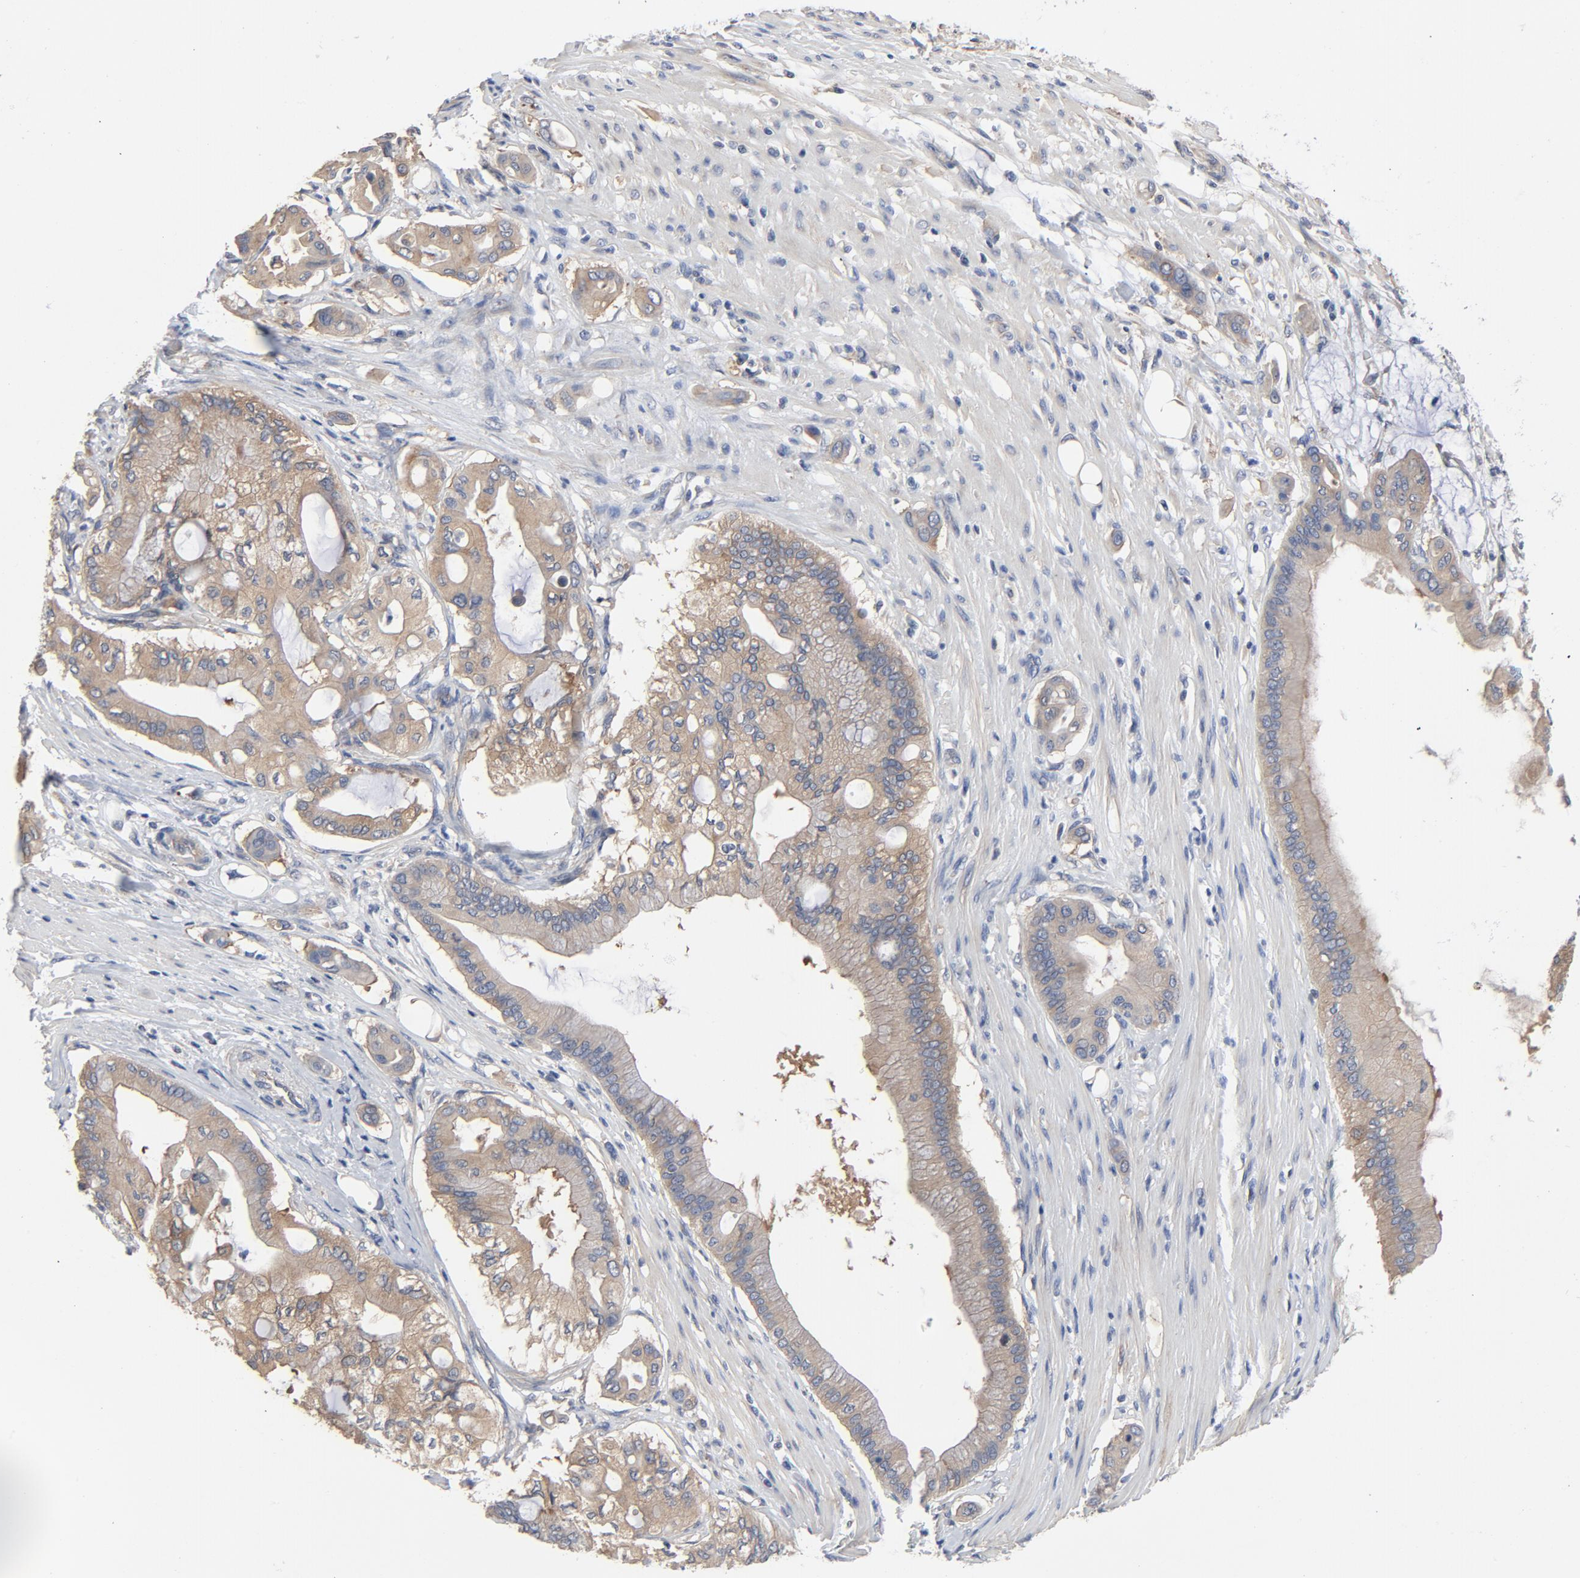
{"staining": {"intensity": "moderate", "quantity": ">75%", "location": "cytoplasmic/membranous"}, "tissue": "pancreatic cancer", "cell_type": "Tumor cells", "image_type": "cancer", "snomed": [{"axis": "morphology", "description": "Adenocarcinoma, NOS"}, {"axis": "morphology", "description": "Adenocarcinoma, metastatic, NOS"}, {"axis": "topography", "description": "Lymph node"}, {"axis": "topography", "description": "Pancreas"}, {"axis": "topography", "description": "Duodenum"}], "caption": "DAB immunohistochemical staining of human pancreatic metastatic adenocarcinoma exhibits moderate cytoplasmic/membranous protein positivity in approximately >75% of tumor cells.", "gene": "DYNLT3", "patient": {"sex": "female", "age": 64}}